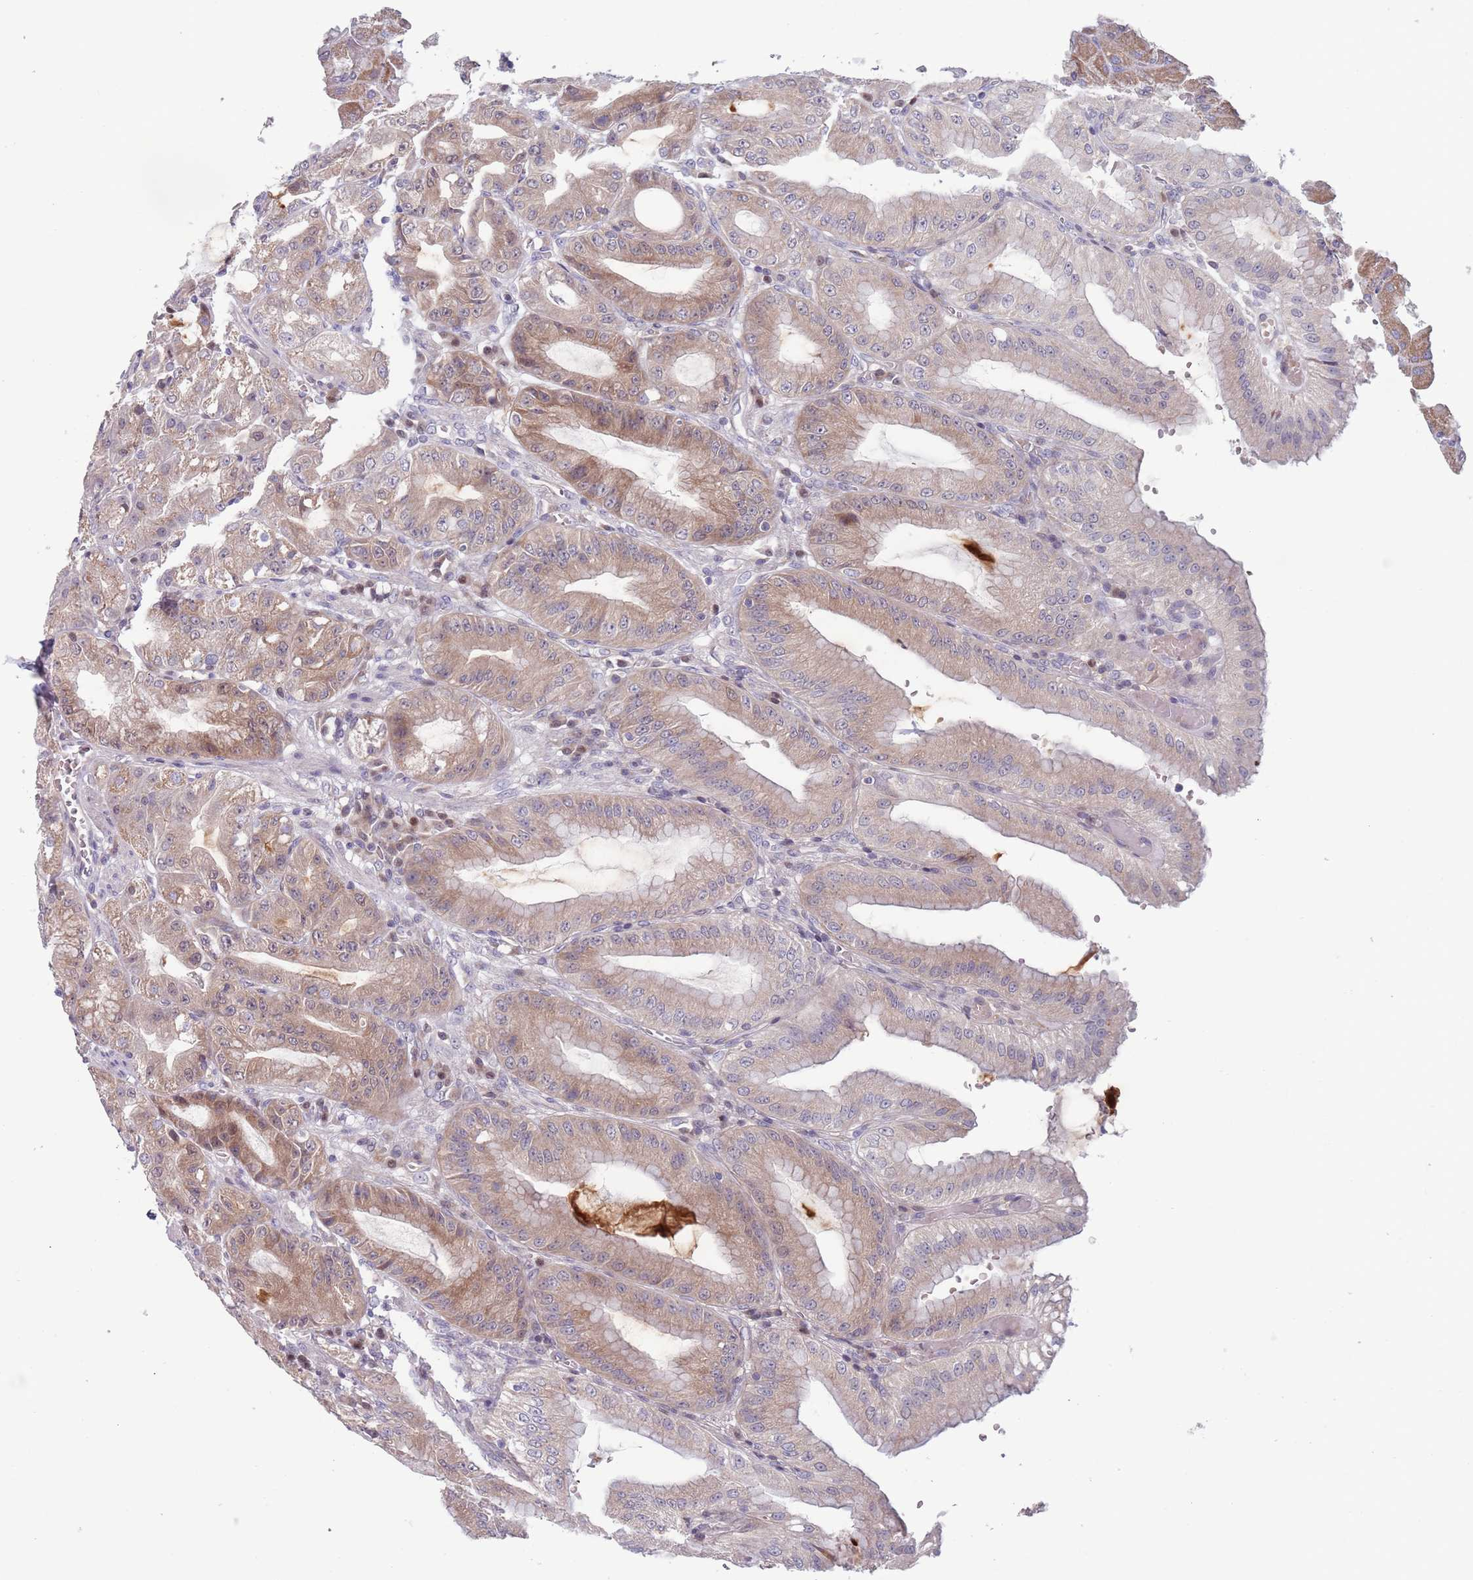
{"staining": {"intensity": "moderate", "quantity": "25%-75%", "location": "cytoplasmic/membranous"}, "tissue": "stomach", "cell_type": "Glandular cells", "image_type": "normal", "snomed": [{"axis": "morphology", "description": "Normal tissue, NOS"}, {"axis": "topography", "description": "Stomach, upper"}, {"axis": "topography", "description": "Stomach, lower"}], "caption": "Stomach stained for a protein (brown) reveals moderate cytoplasmic/membranous positive expression in about 25%-75% of glandular cells.", "gene": "CLNS1A", "patient": {"sex": "male", "age": 71}}